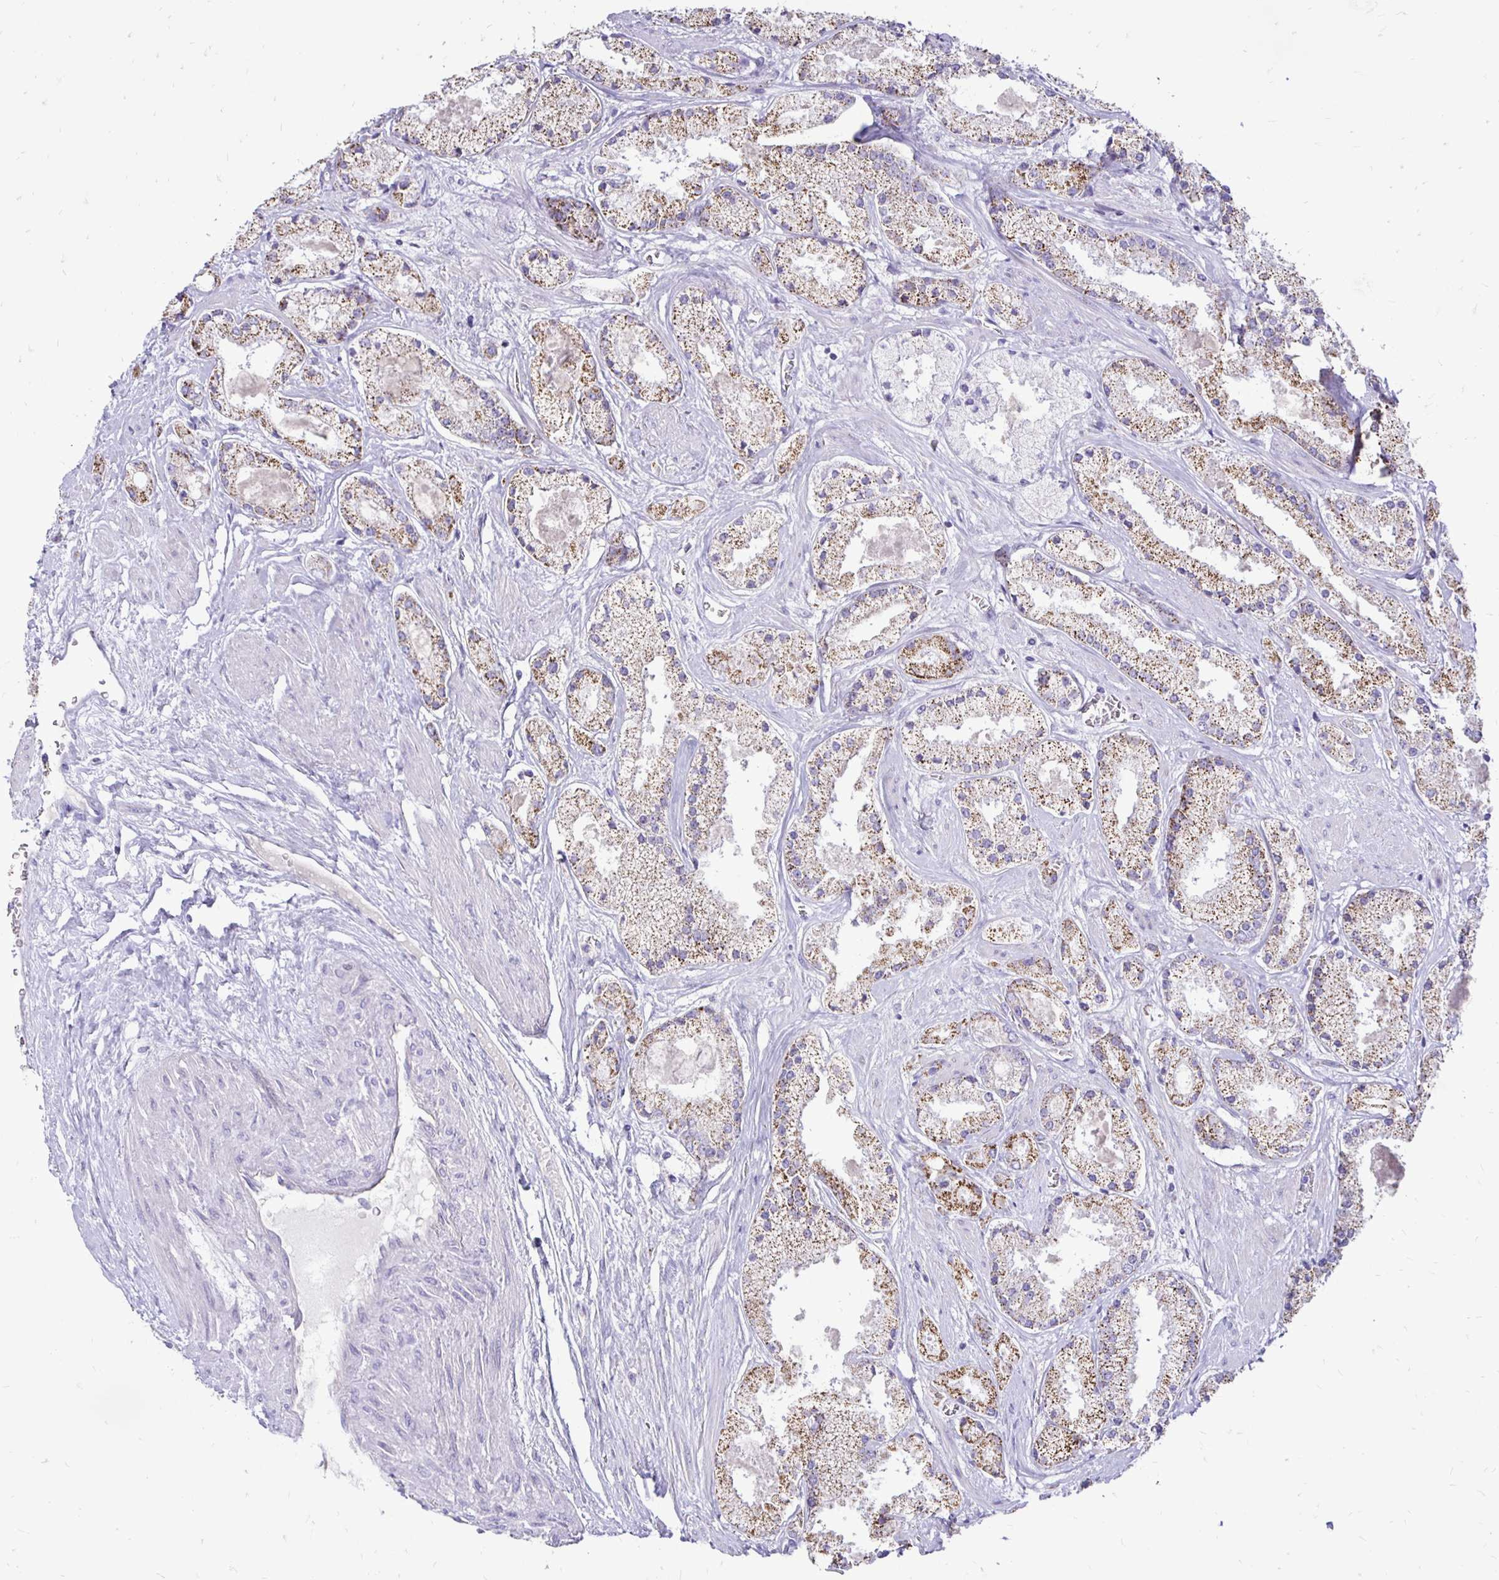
{"staining": {"intensity": "moderate", "quantity": ">75%", "location": "cytoplasmic/membranous"}, "tissue": "prostate cancer", "cell_type": "Tumor cells", "image_type": "cancer", "snomed": [{"axis": "morphology", "description": "Adenocarcinoma, High grade"}, {"axis": "topography", "description": "Prostate"}], "caption": "Immunohistochemistry (DAB) staining of human prostate high-grade adenocarcinoma shows moderate cytoplasmic/membranous protein expression in approximately >75% of tumor cells.", "gene": "GAS2", "patient": {"sex": "male", "age": 67}}